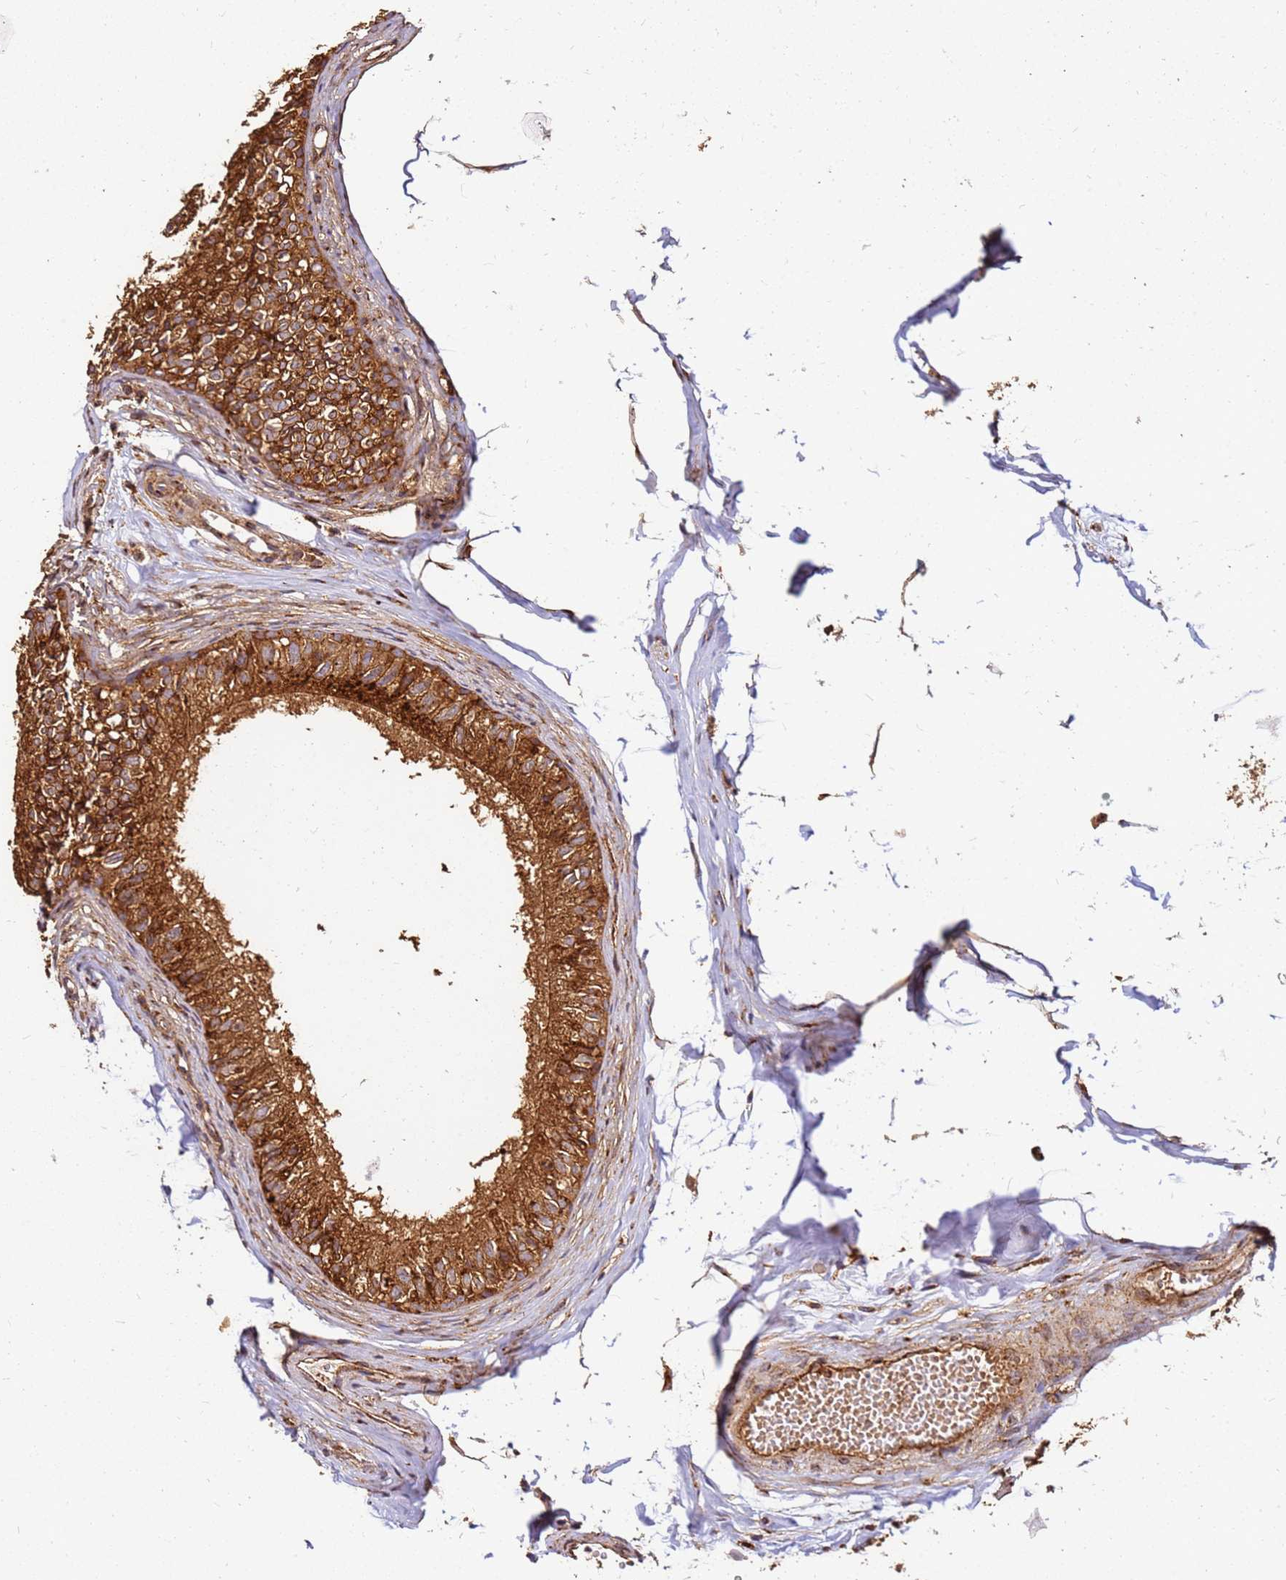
{"staining": {"intensity": "strong", "quantity": ">75%", "location": "cytoplasmic/membranous"}, "tissue": "epididymis", "cell_type": "Glandular cells", "image_type": "normal", "snomed": [{"axis": "morphology", "description": "Normal tissue, NOS"}, {"axis": "morphology", "description": "Seminoma in situ"}, {"axis": "topography", "description": "Testis"}, {"axis": "topography", "description": "Epididymis"}], "caption": "The micrograph displays staining of unremarkable epididymis, revealing strong cytoplasmic/membranous protein expression (brown color) within glandular cells.", "gene": "DVL3", "patient": {"sex": "male", "age": 28}}